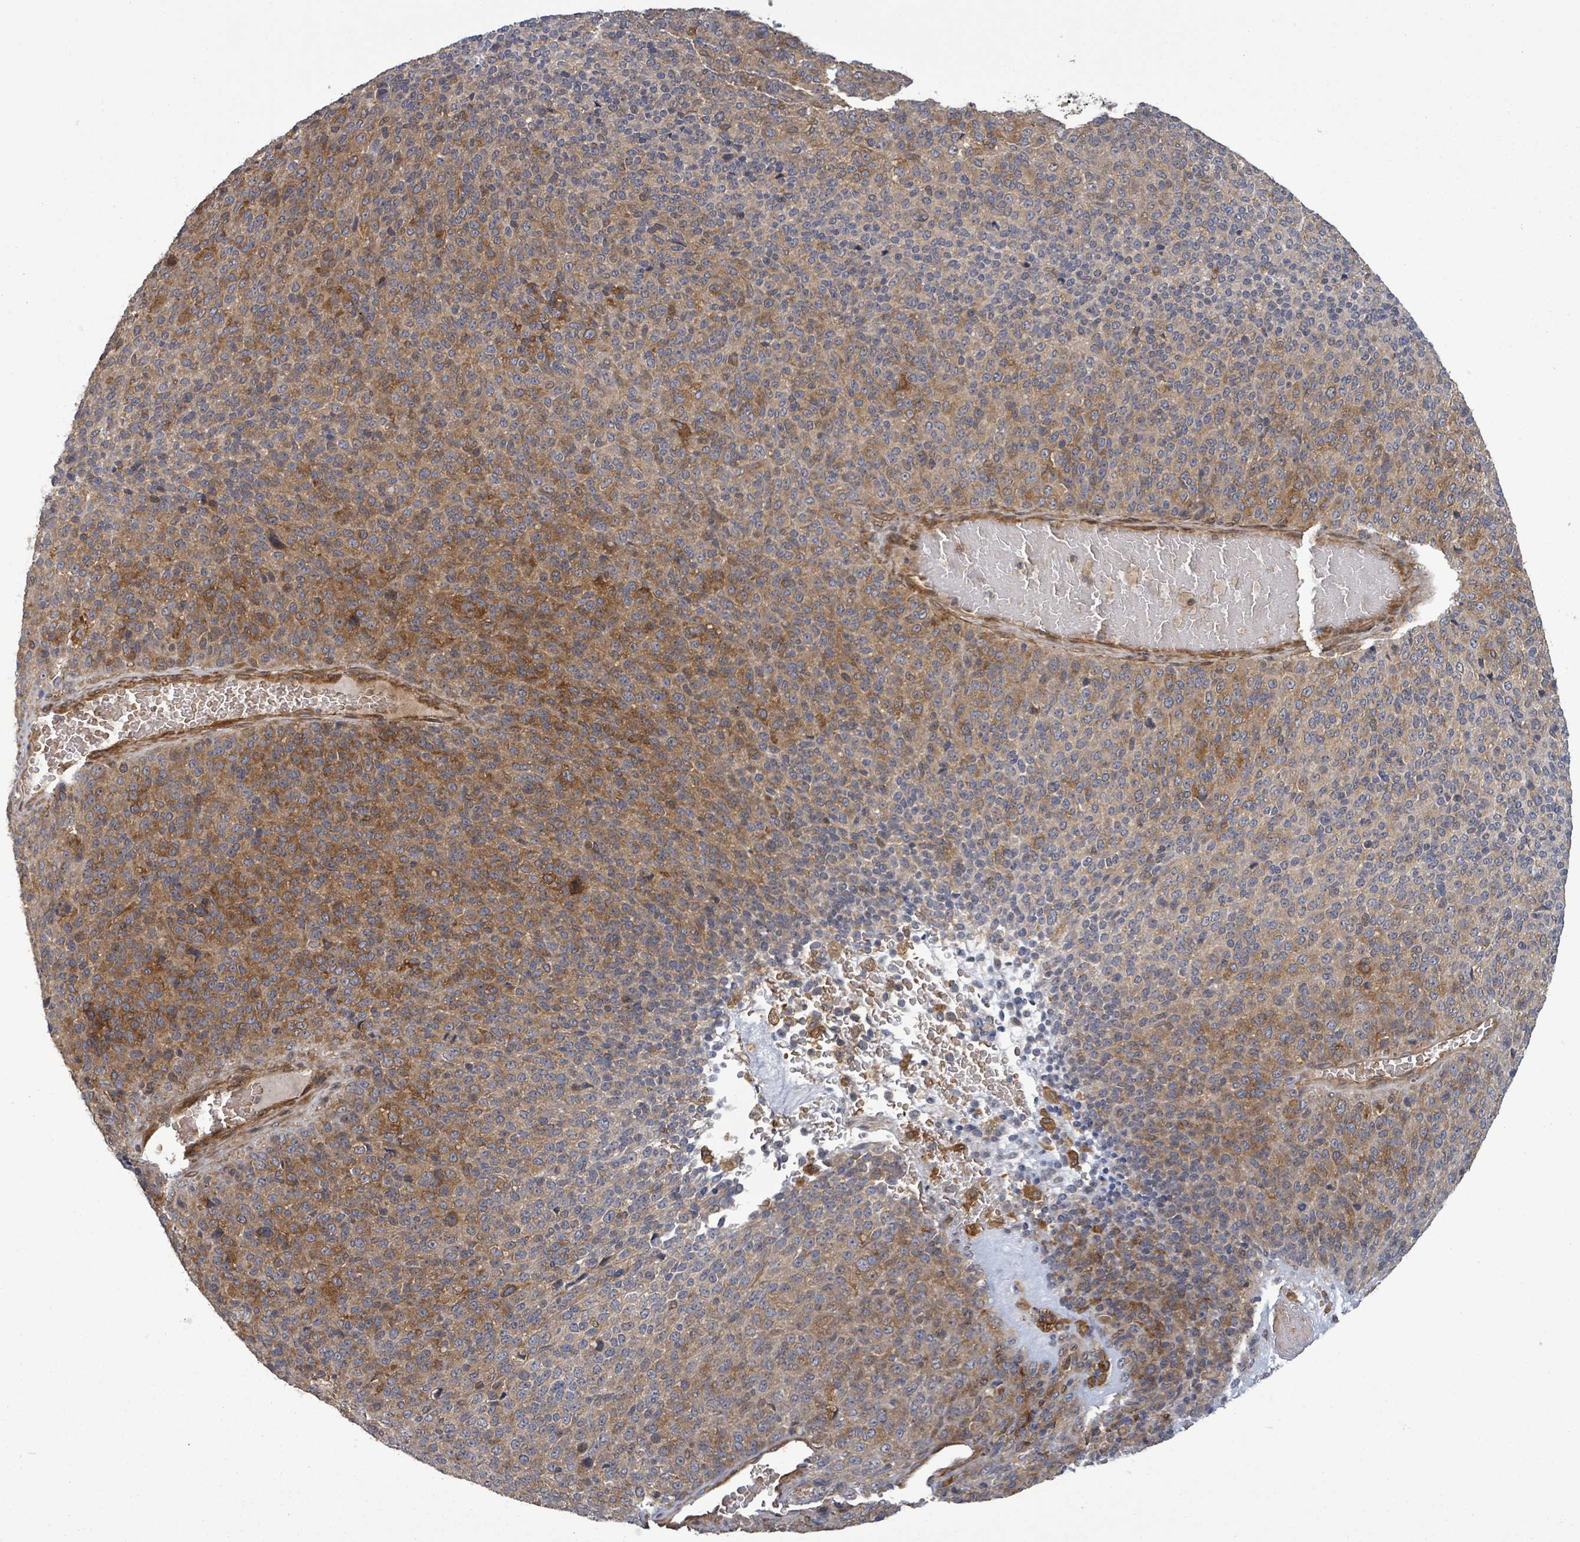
{"staining": {"intensity": "moderate", "quantity": "25%-75%", "location": "cytoplasmic/membranous"}, "tissue": "melanoma", "cell_type": "Tumor cells", "image_type": "cancer", "snomed": [{"axis": "morphology", "description": "Malignant melanoma, Metastatic site"}, {"axis": "topography", "description": "Brain"}], "caption": "Protein staining of malignant melanoma (metastatic site) tissue demonstrates moderate cytoplasmic/membranous staining in about 25%-75% of tumor cells.", "gene": "MAP3K6", "patient": {"sex": "female", "age": 56}}